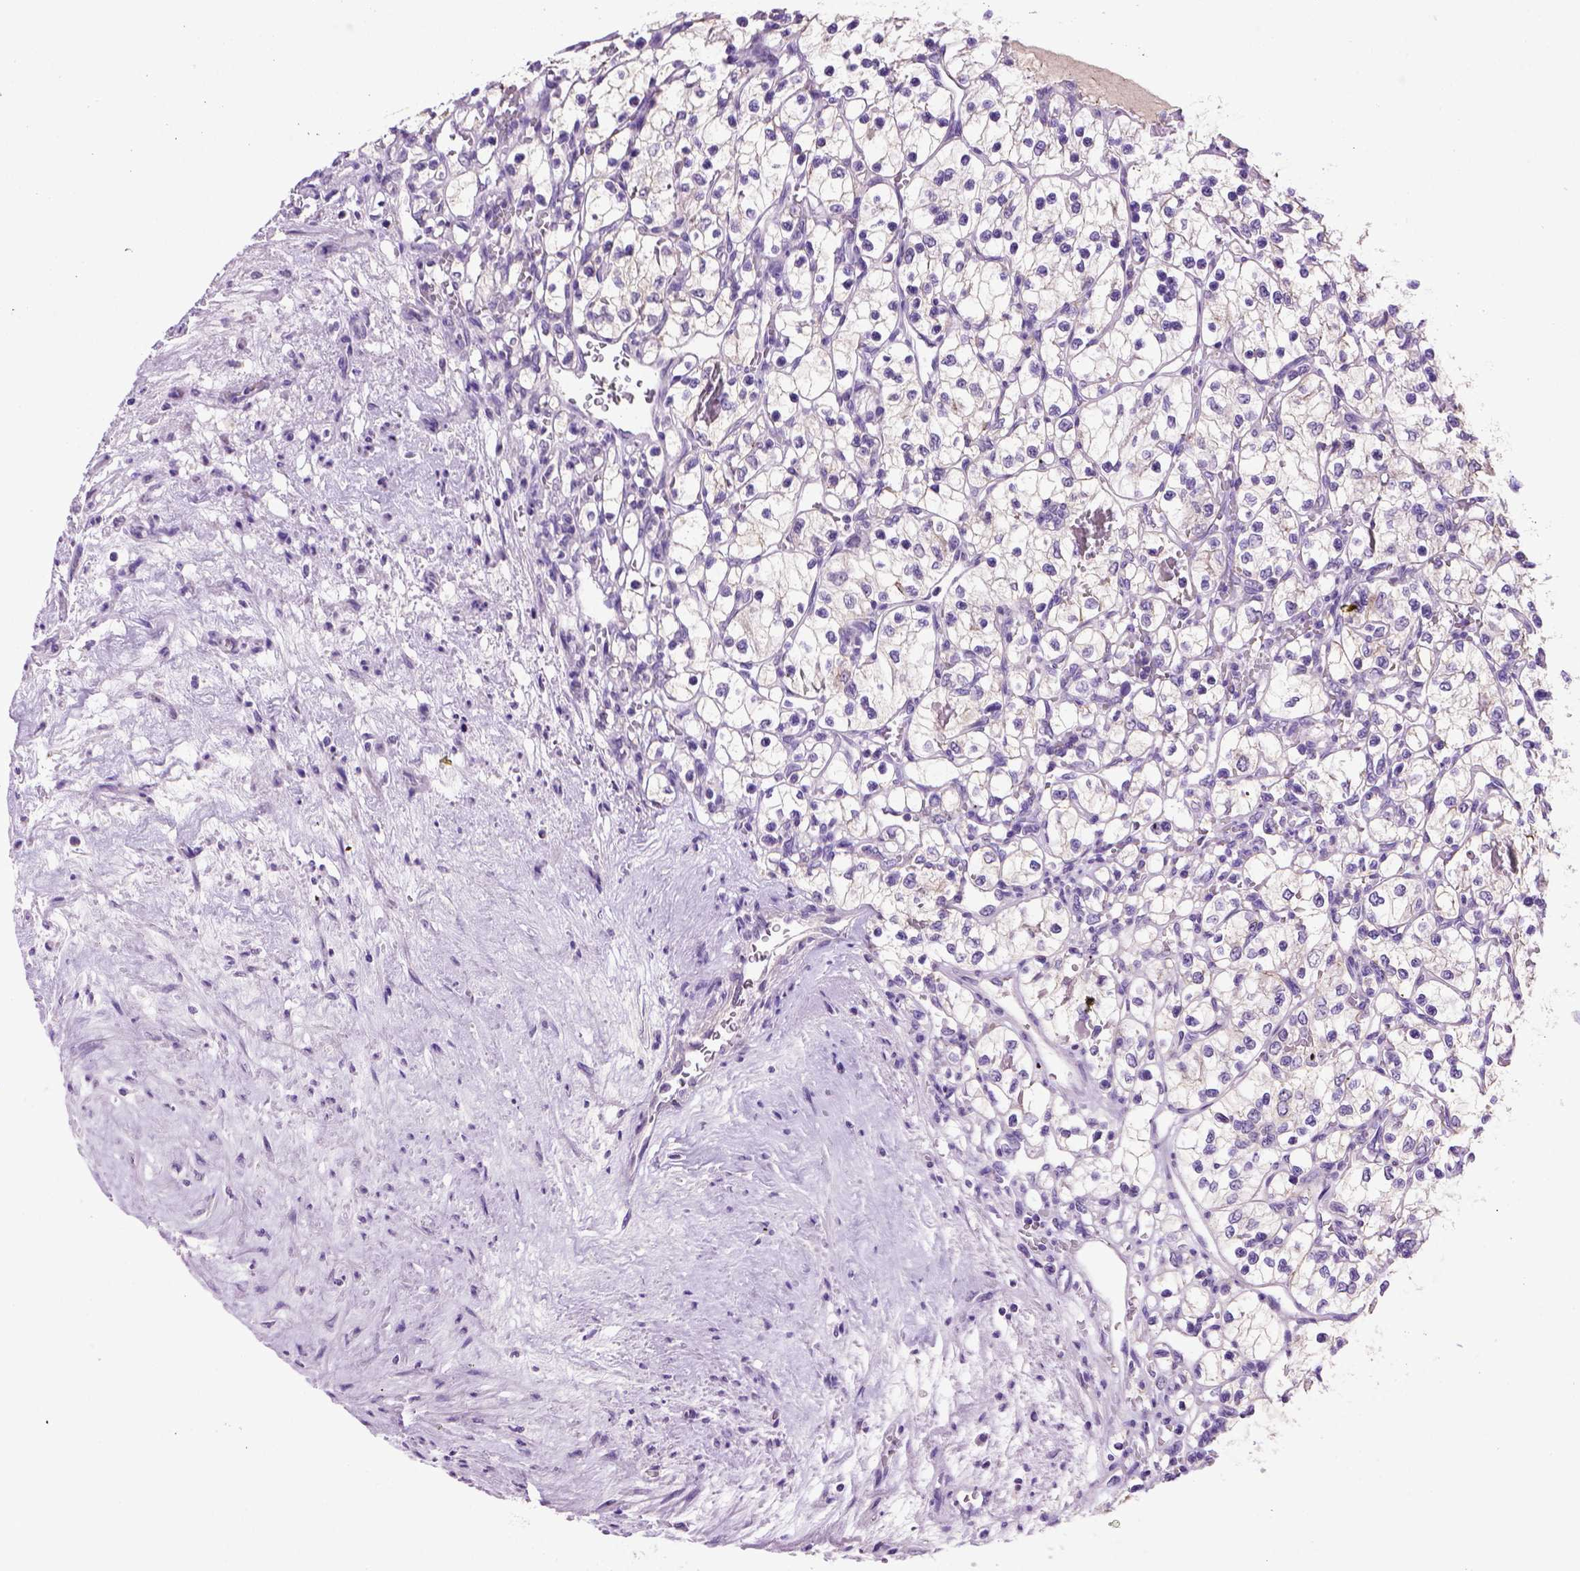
{"staining": {"intensity": "negative", "quantity": "none", "location": "none"}, "tissue": "renal cancer", "cell_type": "Tumor cells", "image_type": "cancer", "snomed": [{"axis": "morphology", "description": "Adenocarcinoma, NOS"}, {"axis": "topography", "description": "Kidney"}], "caption": "Immunohistochemistry histopathology image of human renal cancer (adenocarcinoma) stained for a protein (brown), which demonstrates no staining in tumor cells.", "gene": "CDH1", "patient": {"sex": "female", "age": 69}}